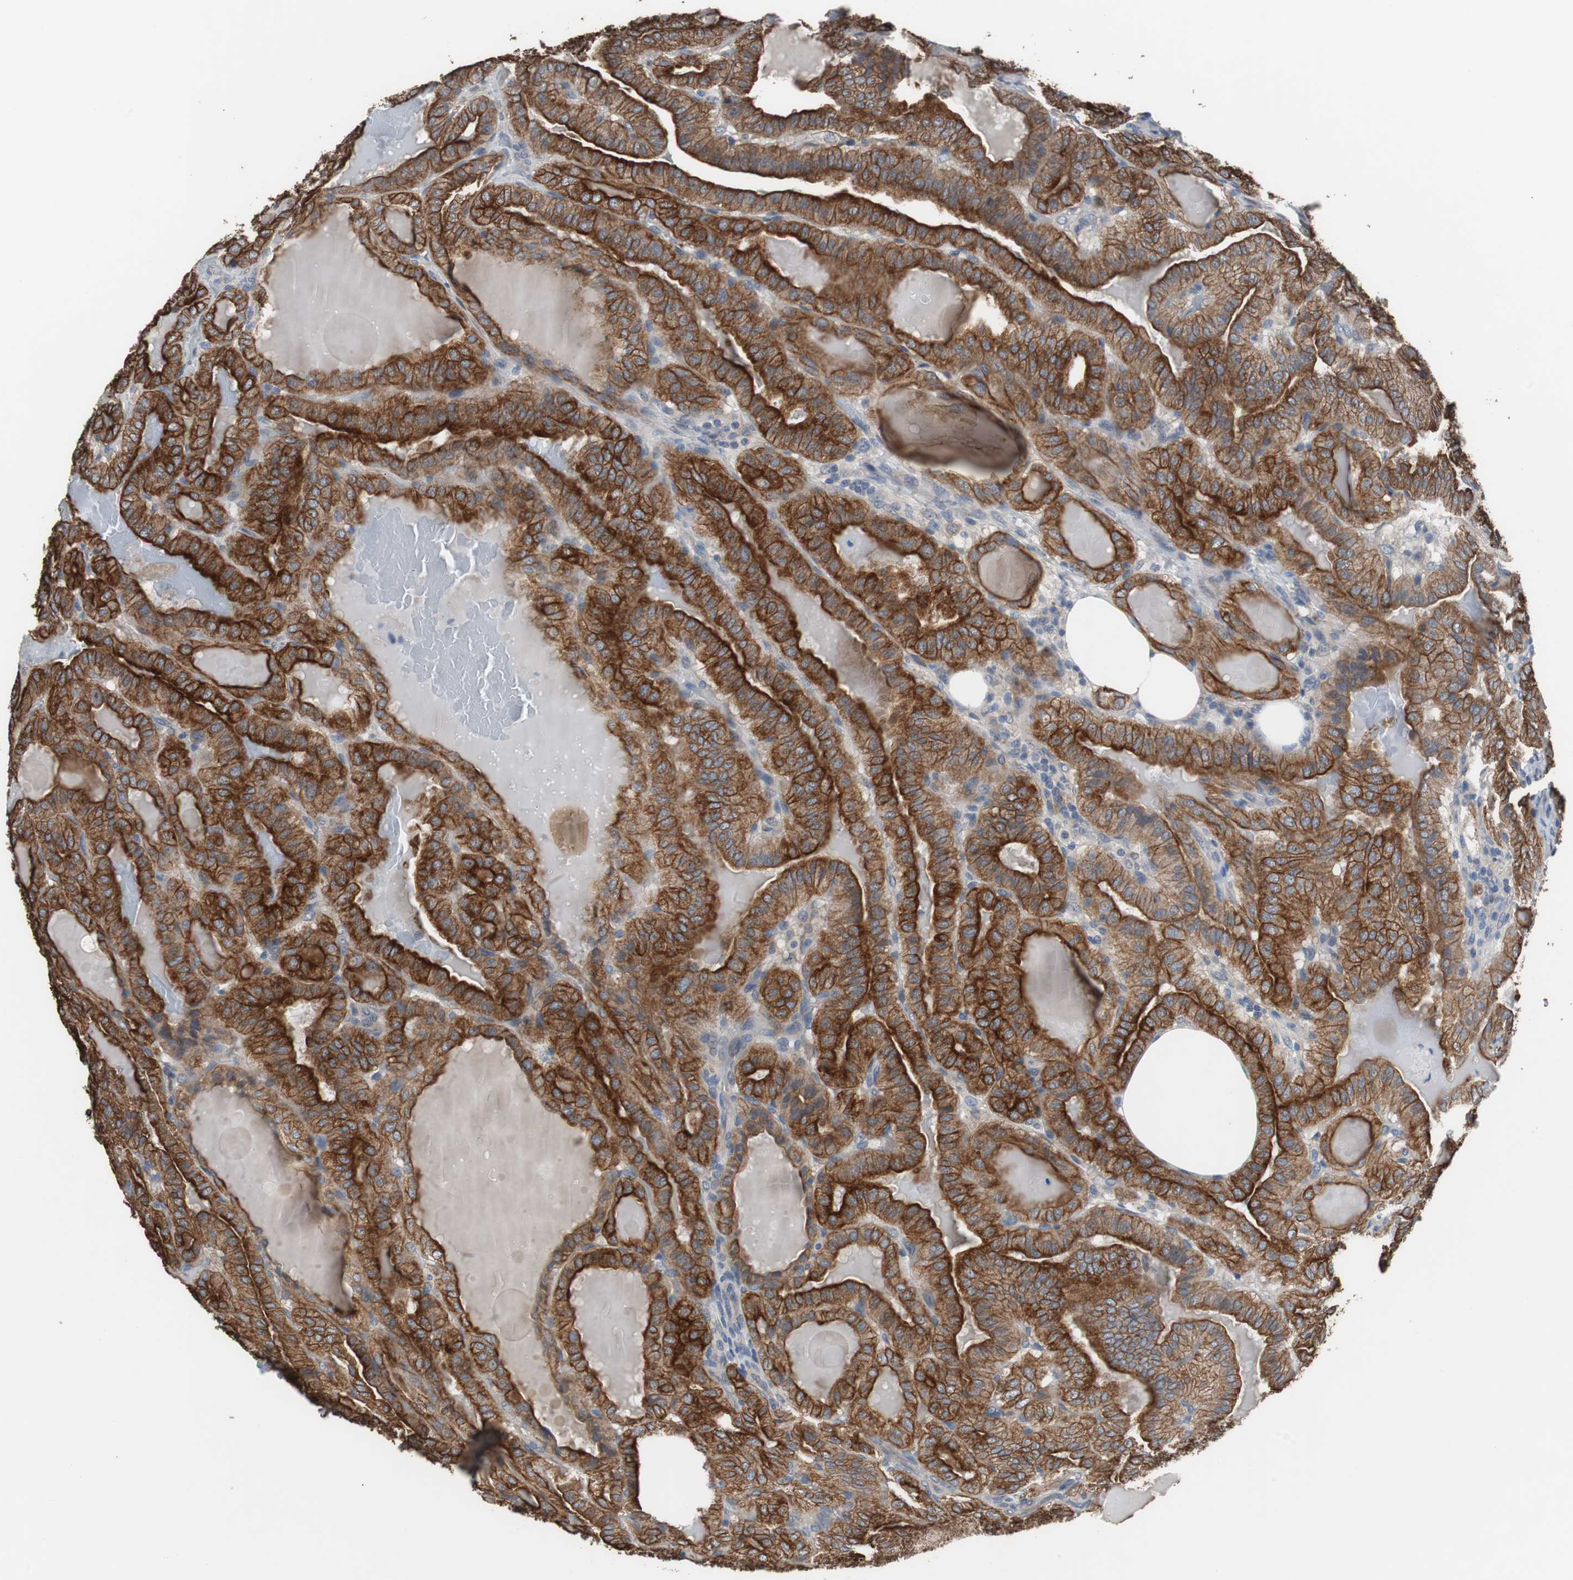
{"staining": {"intensity": "strong", "quantity": ">75%", "location": "cytoplasmic/membranous"}, "tissue": "thyroid cancer", "cell_type": "Tumor cells", "image_type": "cancer", "snomed": [{"axis": "morphology", "description": "Papillary adenocarcinoma, NOS"}, {"axis": "topography", "description": "Thyroid gland"}], "caption": "Thyroid cancer stained for a protein (brown) shows strong cytoplasmic/membranous positive staining in approximately >75% of tumor cells.", "gene": "USP10", "patient": {"sex": "male", "age": 77}}